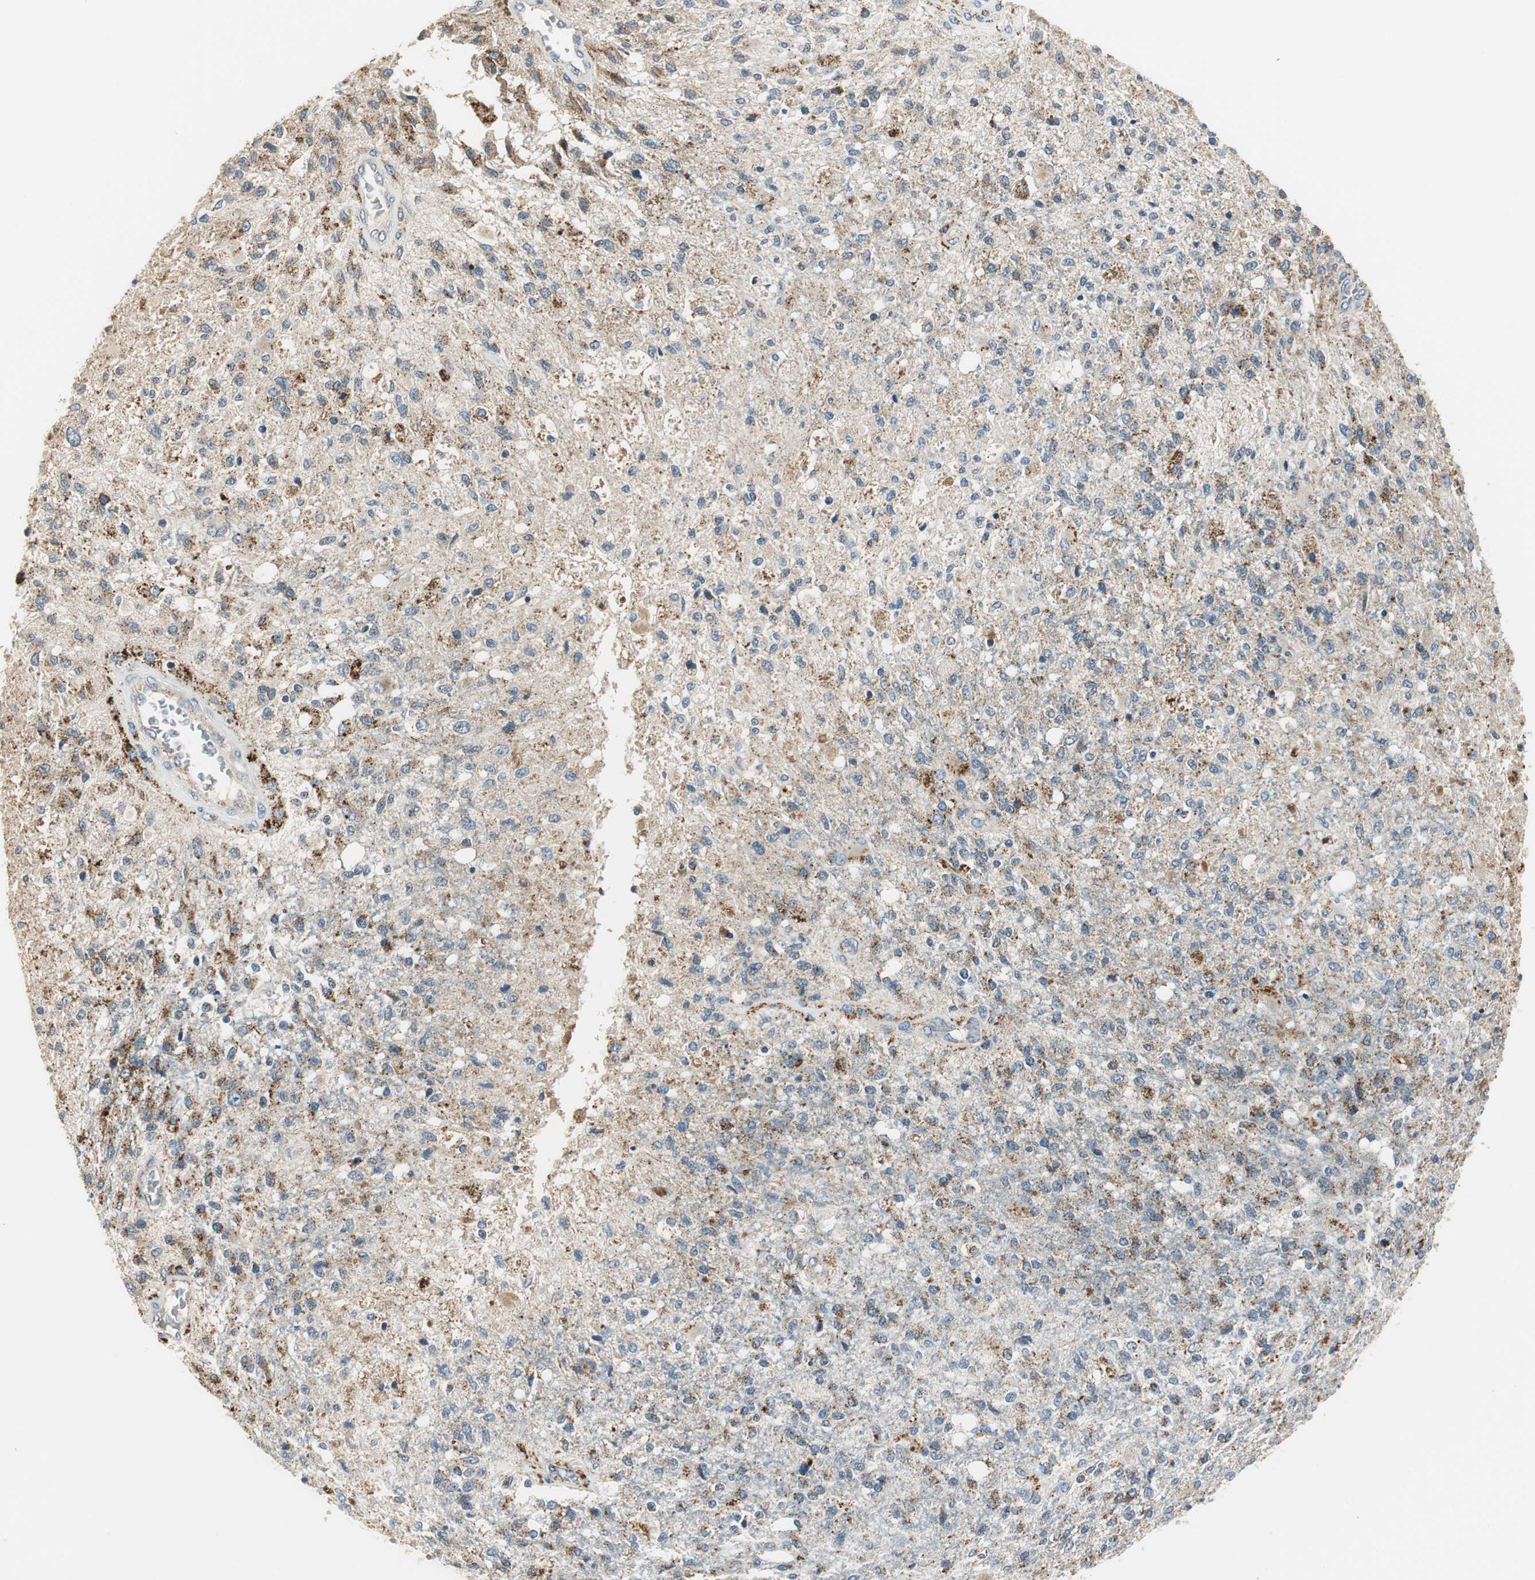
{"staining": {"intensity": "moderate", "quantity": "25%-75%", "location": "cytoplasmic/membranous"}, "tissue": "glioma", "cell_type": "Tumor cells", "image_type": "cancer", "snomed": [{"axis": "morphology", "description": "Normal tissue, NOS"}, {"axis": "morphology", "description": "Glioma, malignant, High grade"}, {"axis": "topography", "description": "Cerebral cortex"}], "caption": "Protein staining displays moderate cytoplasmic/membranous expression in approximately 25%-75% of tumor cells in malignant glioma (high-grade).", "gene": "NIT1", "patient": {"sex": "male", "age": 77}}